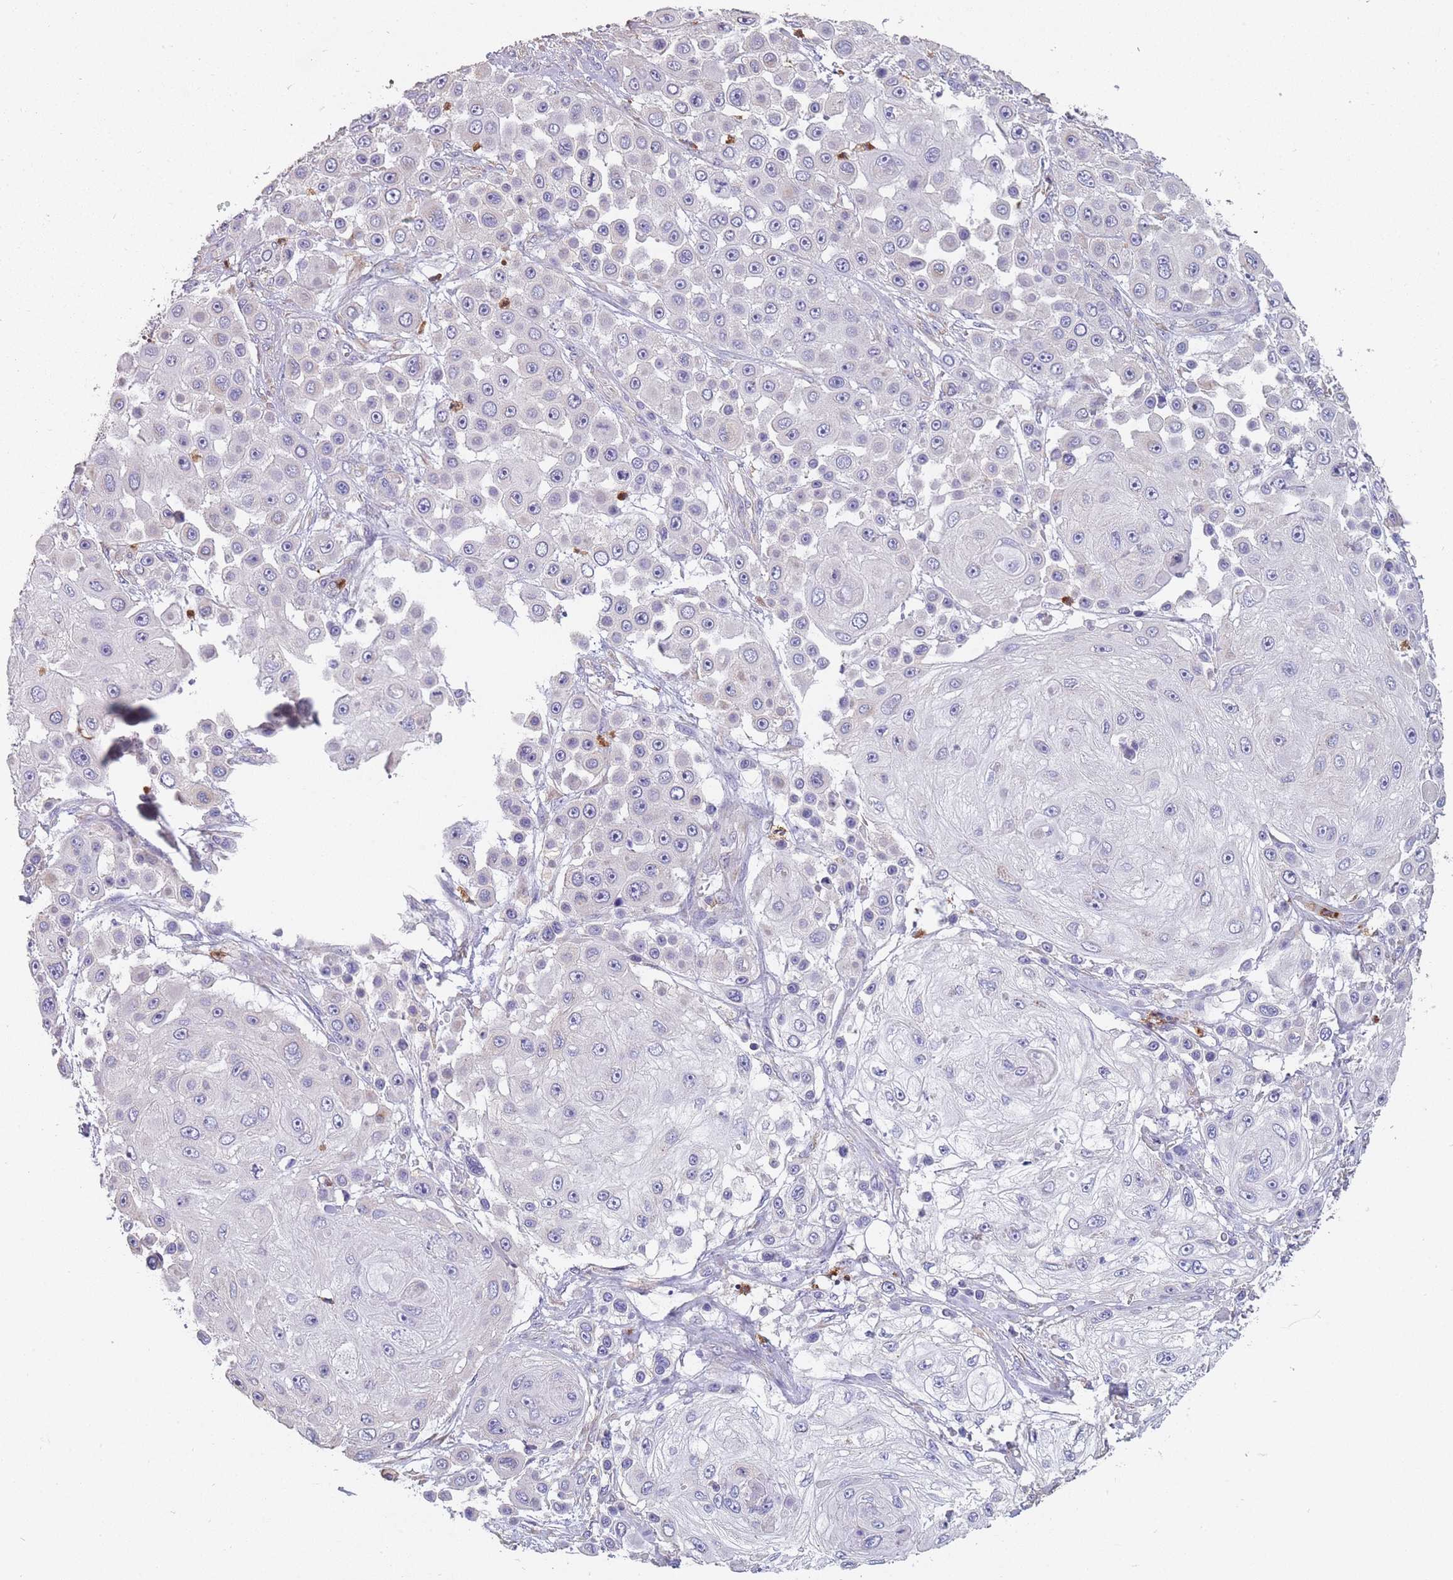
{"staining": {"intensity": "negative", "quantity": "none", "location": "none"}, "tissue": "skin cancer", "cell_type": "Tumor cells", "image_type": "cancer", "snomed": [{"axis": "morphology", "description": "Squamous cell carcinoma, NOS"}, {"axis": "topography", "description": "Skin"}], "caption": "Tumor cells are negative for protein expression in human skin cancer.", "gene": "CLEC12A", "patient": {"sex": "male", "age": 67}}